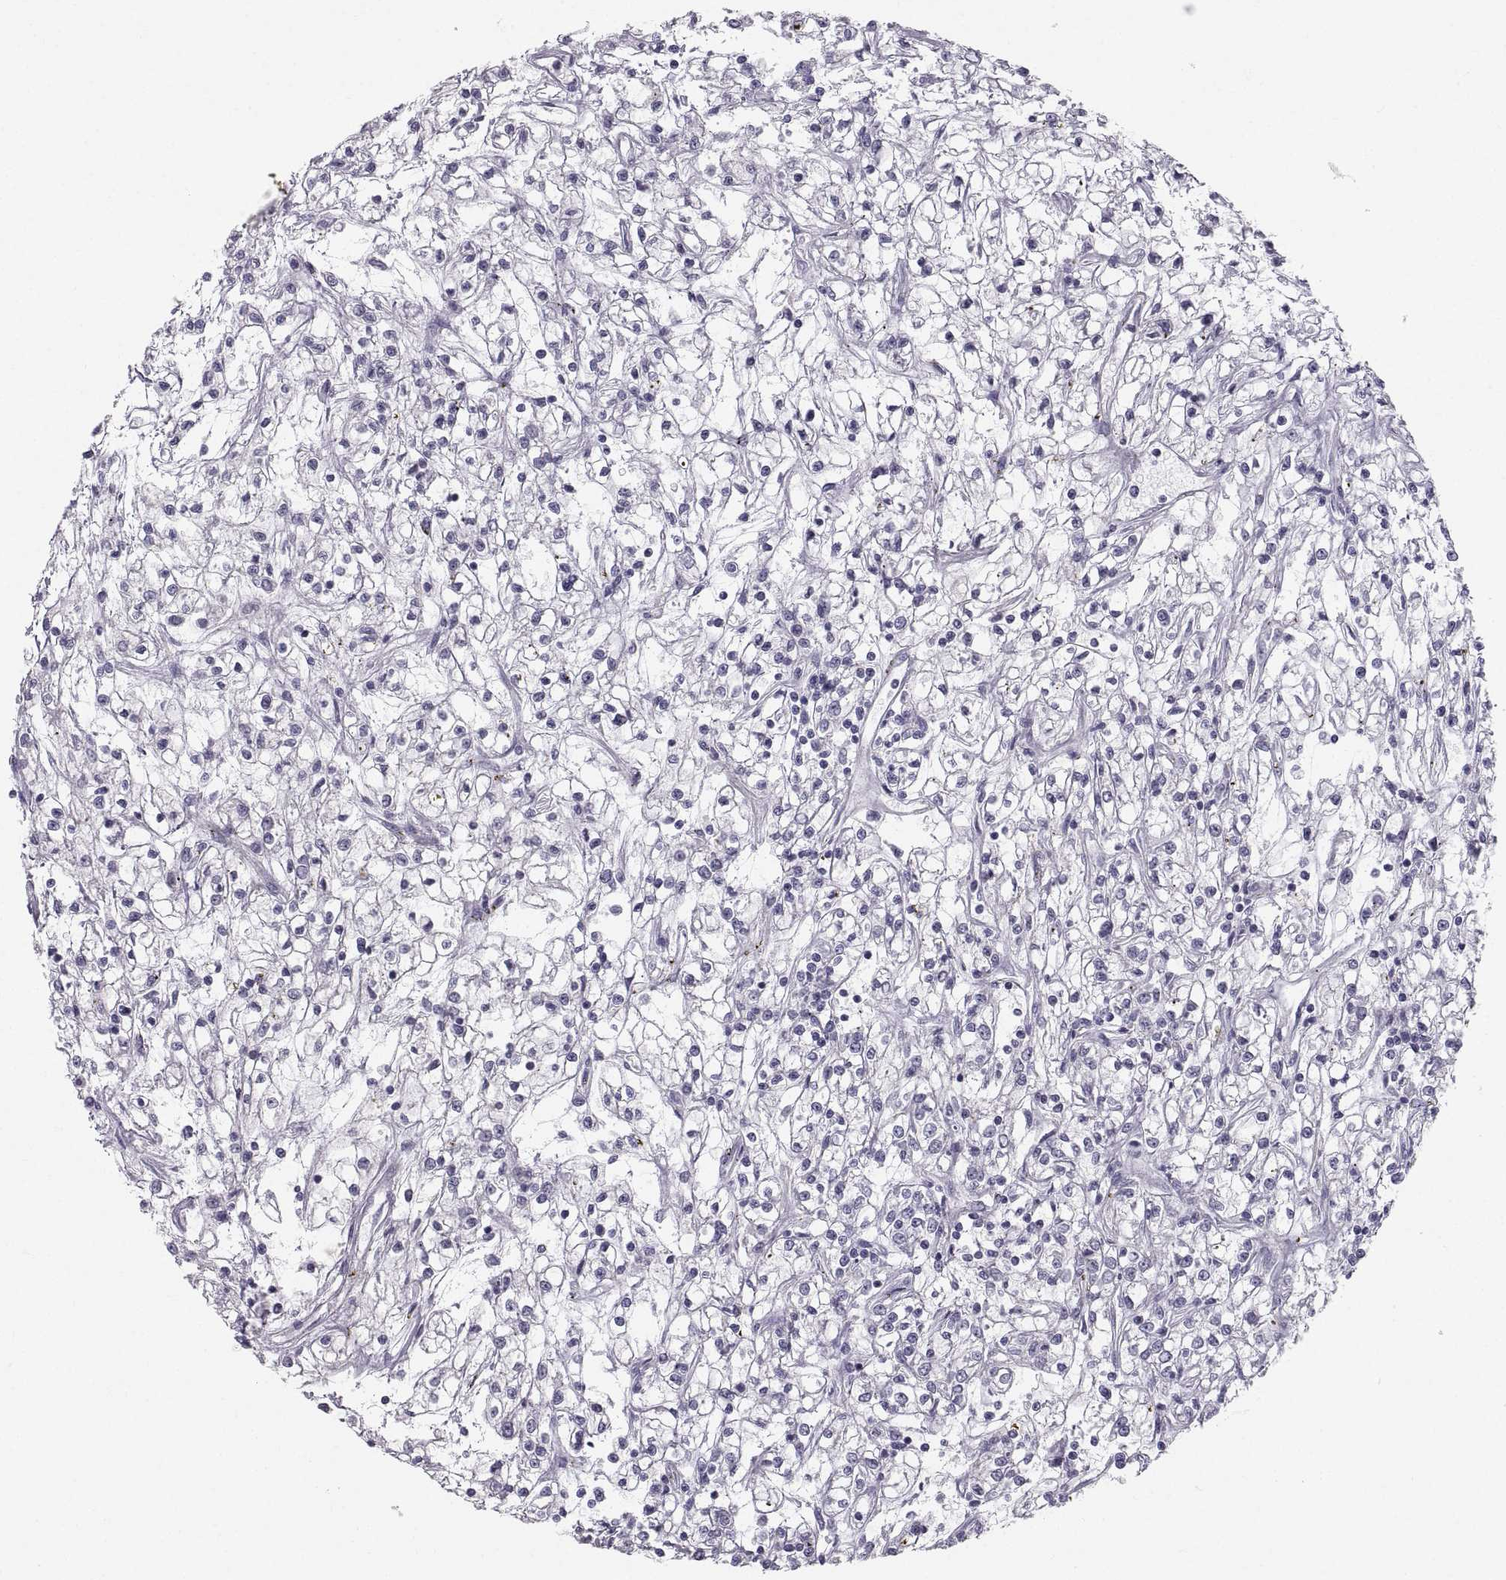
{"staining": {"intensity": "negative", "quantity": "none", "location": "none"}, "tissue": "renal cancer", "cell_type": "Tumor cells", "image_type": "cancer", "snomed": [{"axis": "morphology", "description": "Adenocarcinoma, NOS"}, {"axis": "topography", "description": "Kidney"}], "caption": "Immunohistochemistry (IHC) of renal cancer (adenocarcinoma) exhibits no staining in tumor cells.", "gene": "ZNF185", "patient": {"sex": "female", "age": 59}}